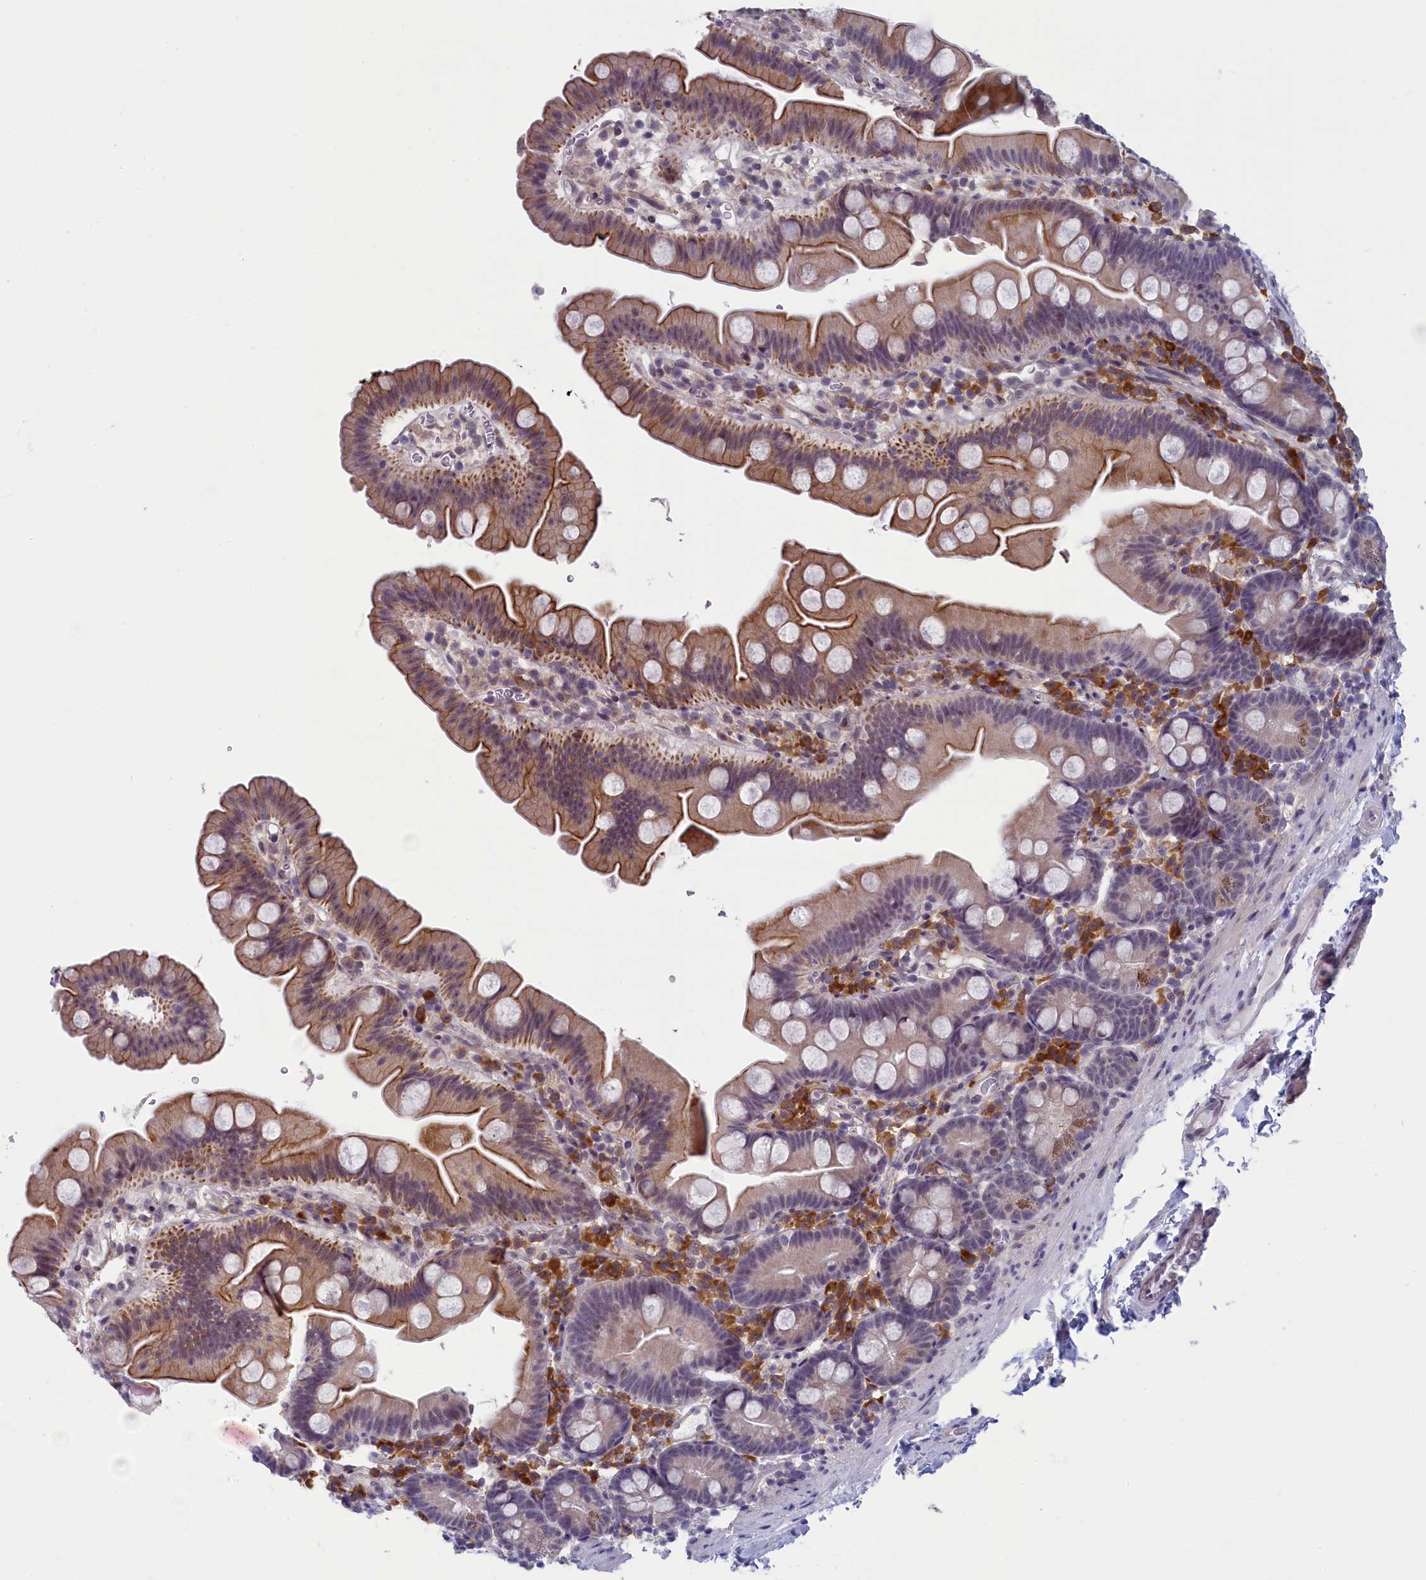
{"staining": {"intensity": "moderate", "quantity": ">75%", "location": "cytoplasmic/membranous"}, "tissue": "small intestine", "cell_type": "Glandular cells", "image_type": "normal", "snomed": [{"axis": "morphology", "description": "Normal tissue, NOS"}, {"axis": "topography", "description": "Small intestine"}], "caption": "Protein staining demonstrates moderate cytoplasmic/membranous positivity in about >75% of glandular cells in benign small intestine. (brown staining indicates protein expression, while blue staining denotes nuclei).", "gene": "CNEP1R1", "patient": {"sex": "female", "age": 68}}